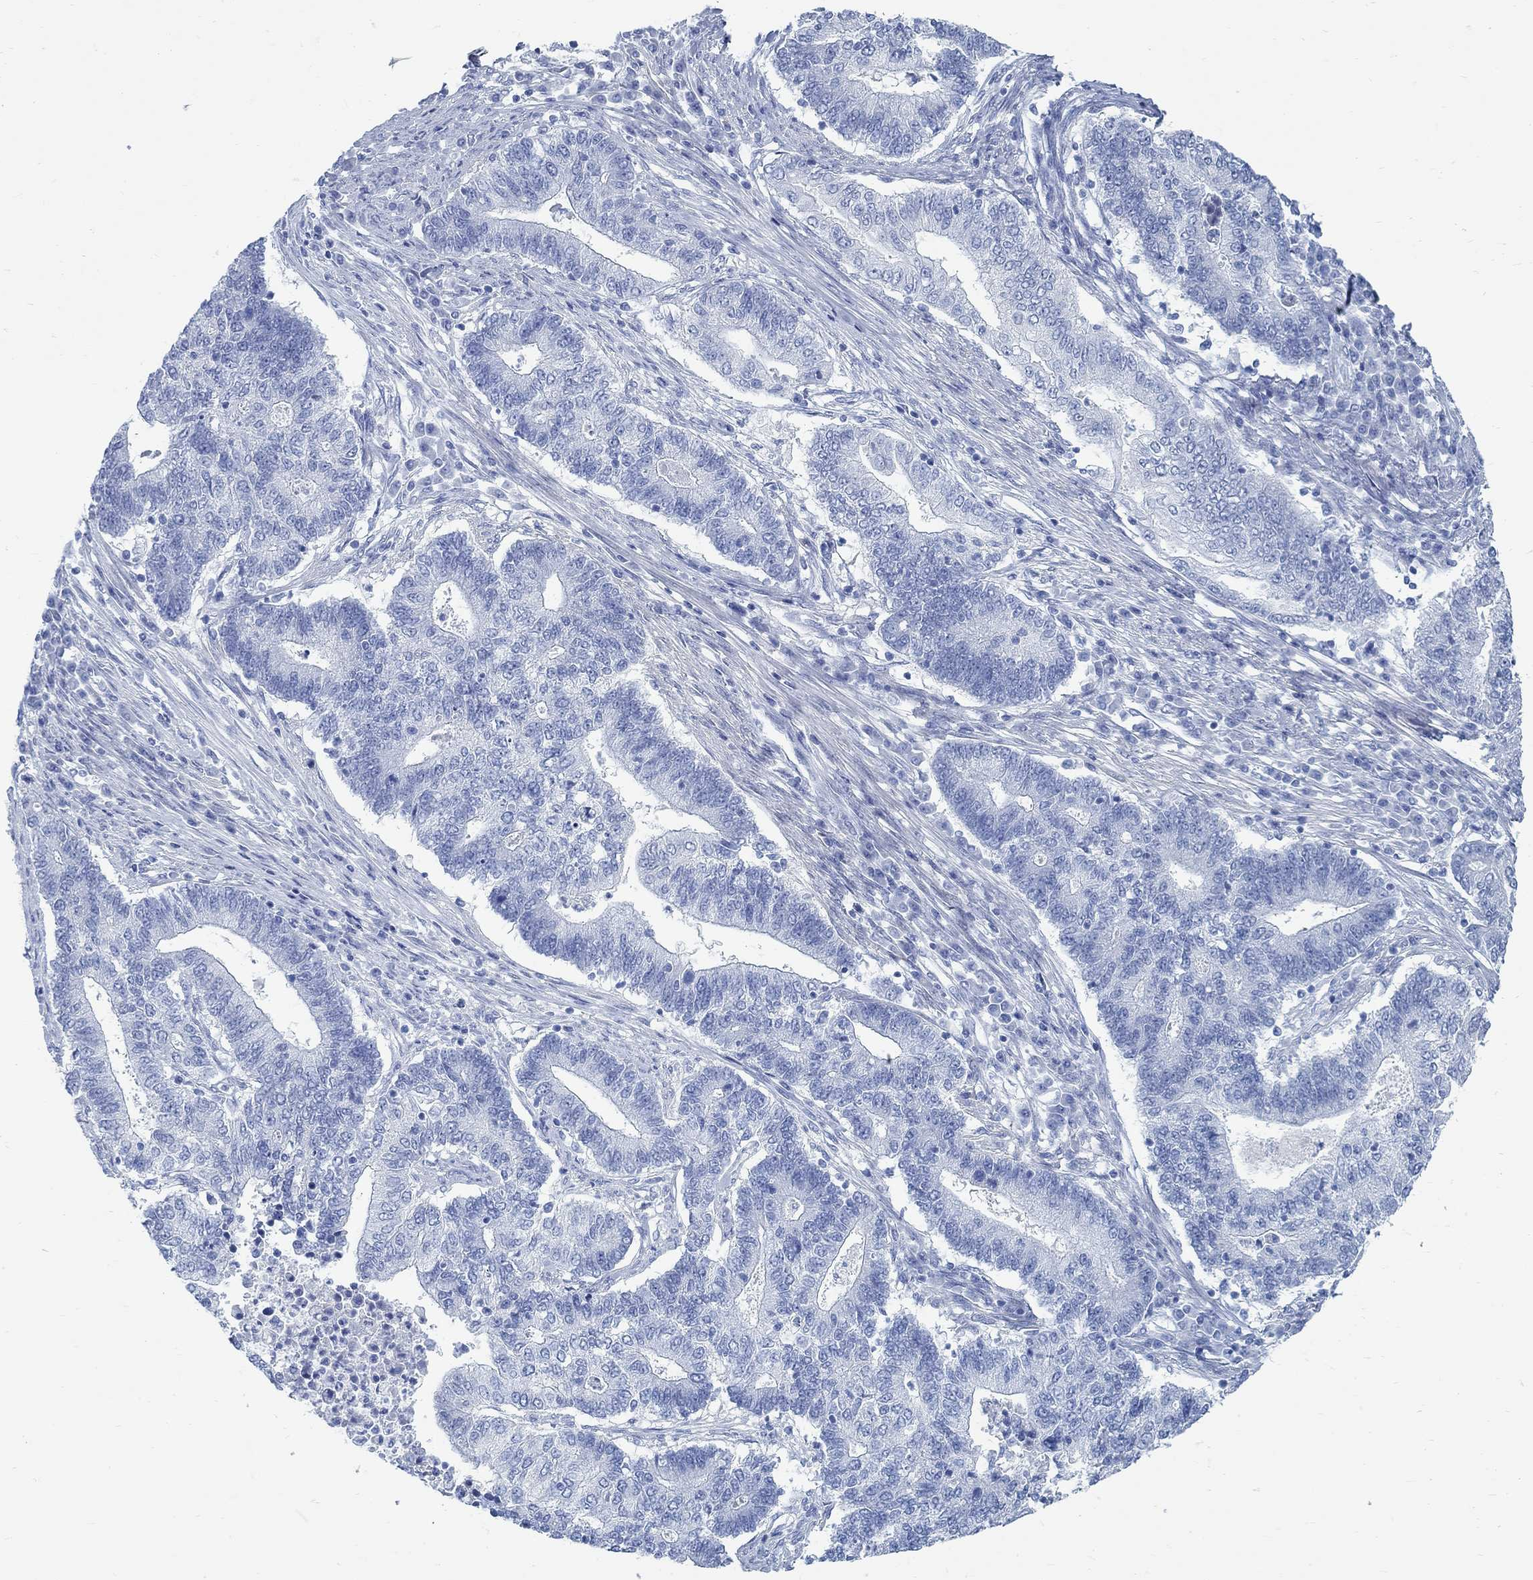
{"staining": {"intensity": "negative", "quantity": "none", "location": "none"}, "tissue": "endometrial cancer", "cell_type": "Tumor cells", "image_type": "cancer", "snomed": [{"axis": "morphology", "description": "Adenocarcinoma, NOS"}, {"axis": "topography", "description": "Uterus"}, {"axis": "topography", "description": "Endometrium"}], "caption": "Protein analysis of endometrial adenocarcinoma reveals no significant positivity in tumor cells. The staining is performed using DAB brown chromogen with nuclei counter-stained in using hematoxylin.", "gene": "RBM20", "patient": {"sex": "female", "age": 54}}